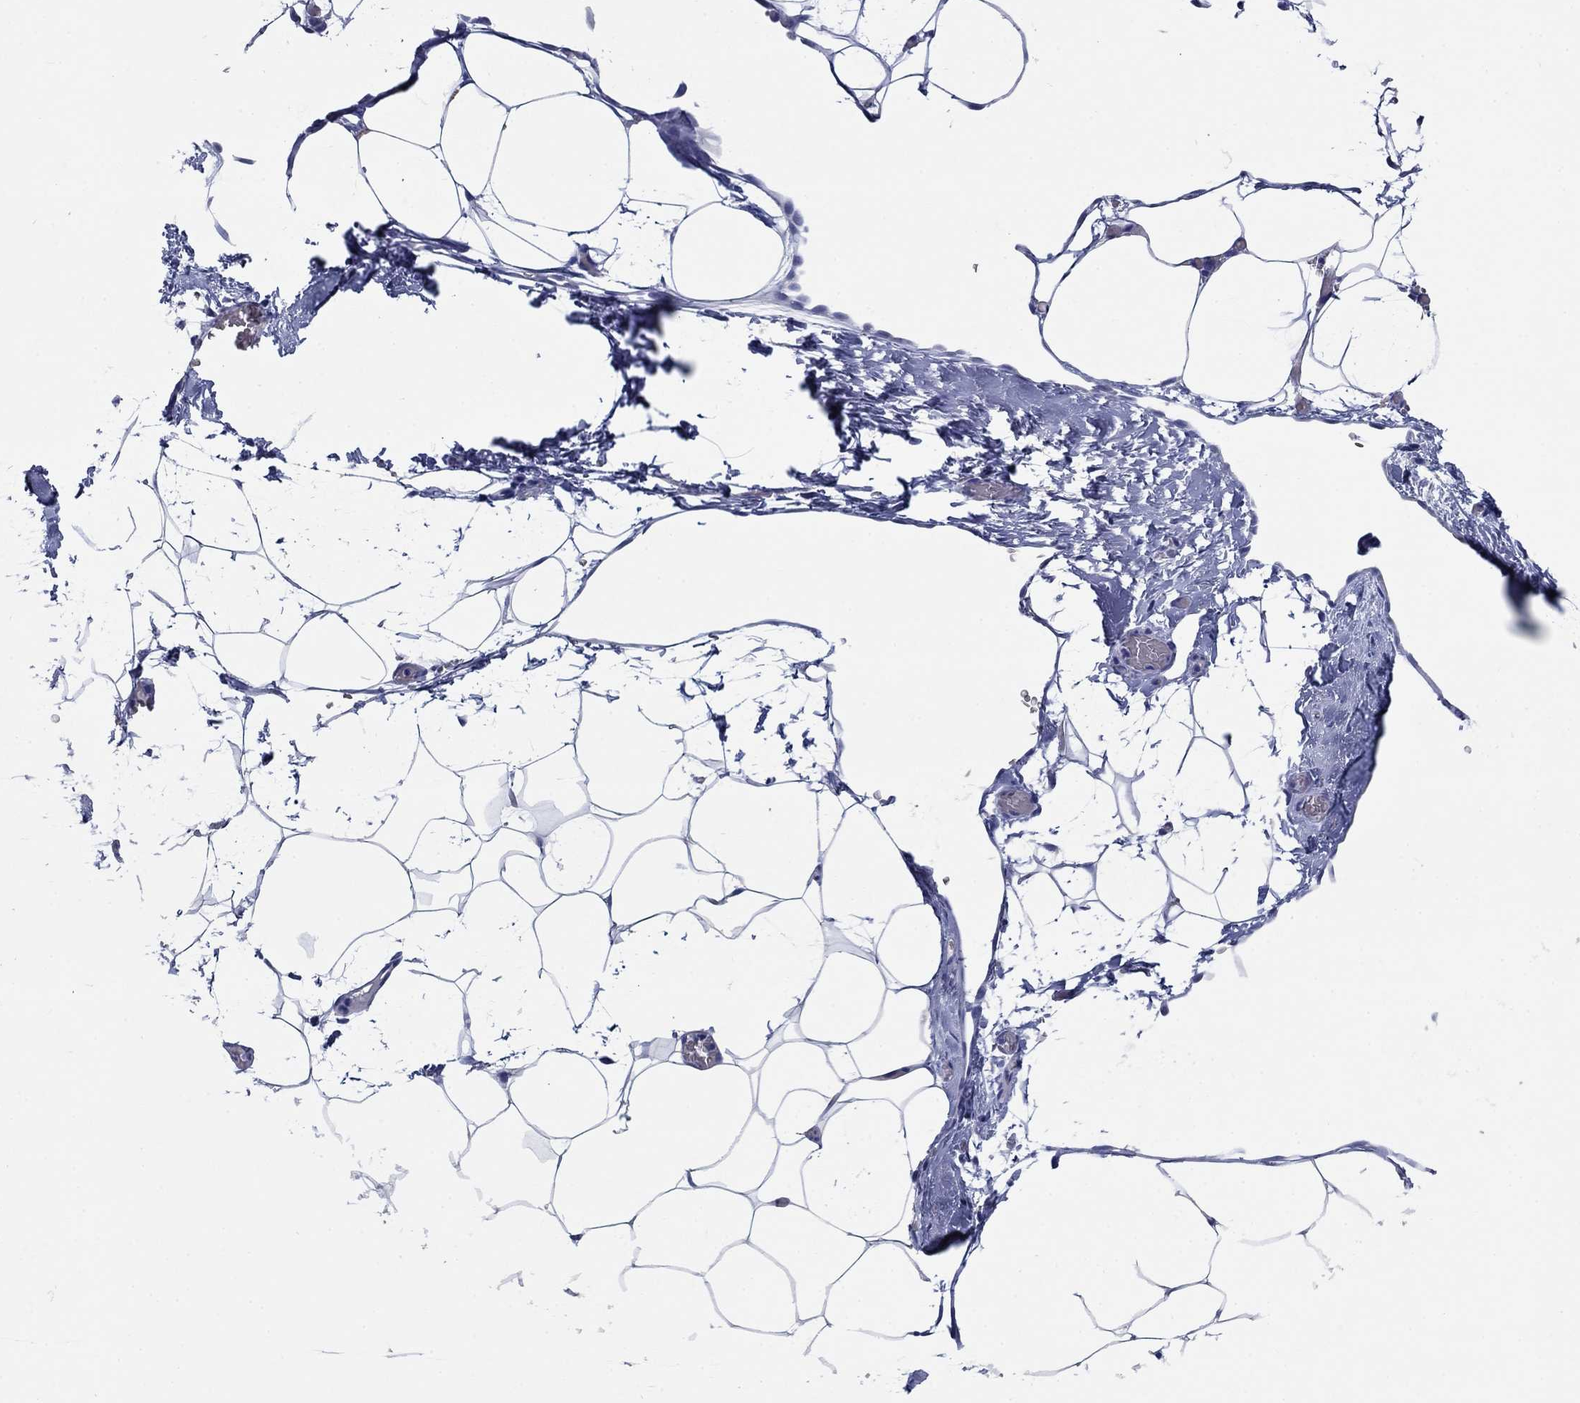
{"staining": {"intensity": "negative", "quantity": "none", "location": "none"}, "tissue": "adipose tissue", "cell_type": "Adipocytes", "image_type": "normal", "snomed": [{"axis": "morphology", "description": "Normal tissue, NOS"}, {"axis": "topography", "description": "Adipose tissue"}], "caption": "DAB (3,3'-diaminobenzidine) immunohistochemical staining of benign adipose tissue exhibits no significant expression in adipocytes.", "gene": "ENSG00000251537", "patient": {"sex": "male", "age": 57}}